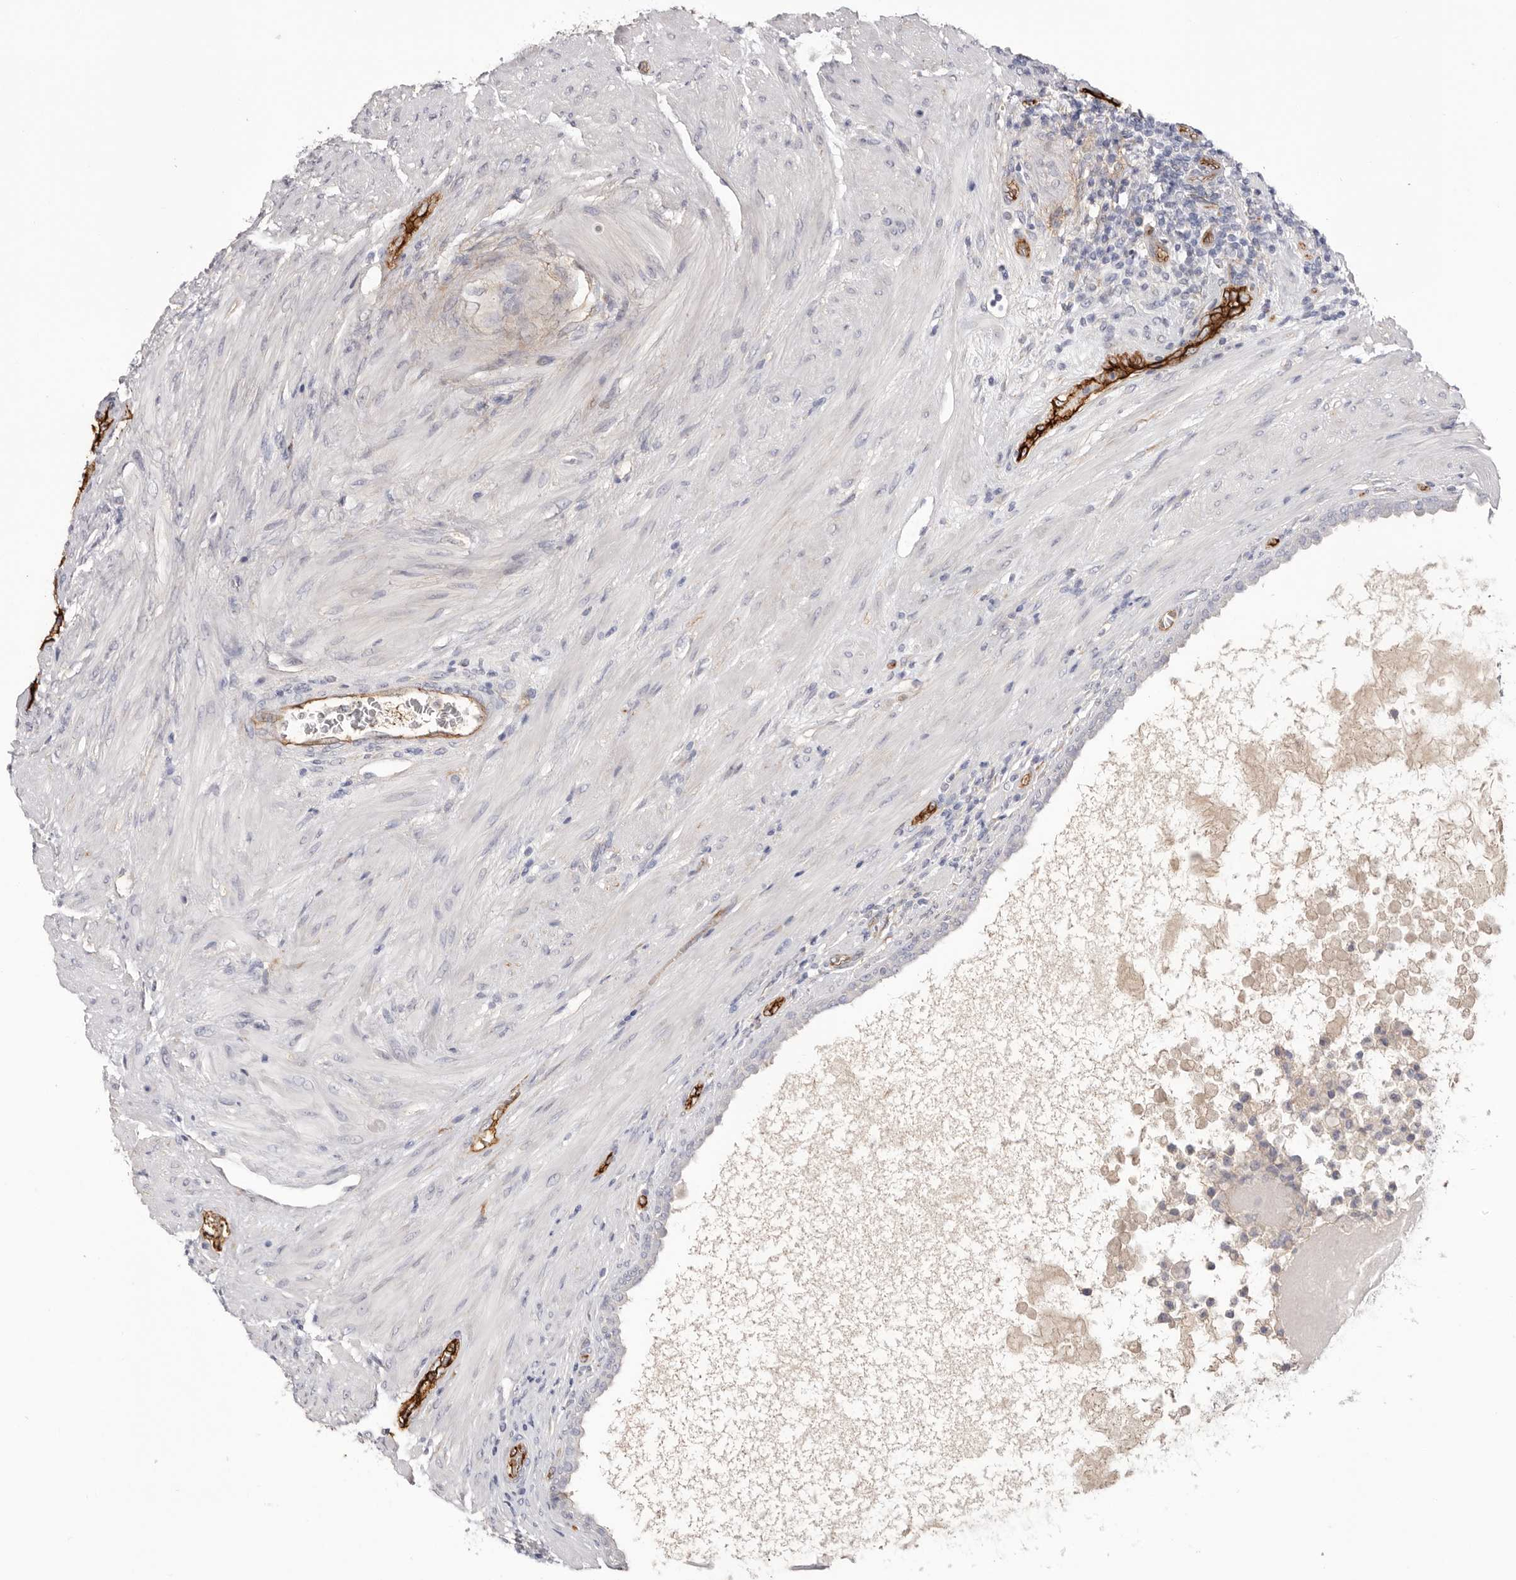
{"staining": {"intensity": "negative", "quantity": "none", "location": "none"}, "tissue": "prostate cancer", "cell_type": "Tumor cells", "image_type": "cancer", "snomed": [{"axis": "morphology", "description": "Normal tissue, NOS"}, {"axis": "morphology", "description": "Adenocarcinoma, Low grade"}, {"axis": "topography", "description": "Prostate"}, {"axis": "topography", "description": "Peripheral nerve tissue"}], "caption": "Prostate cancer was stained to show a protein in brown. There is no significant staining in tumor cells. The staining was performed using DAB to visualize the protein expression in brown, while the nuclei were stained in blue with hematoxylin (Magnification: 20x).", "gene": "LRRC66", "patient": {"sex": "male", "age": 71}}